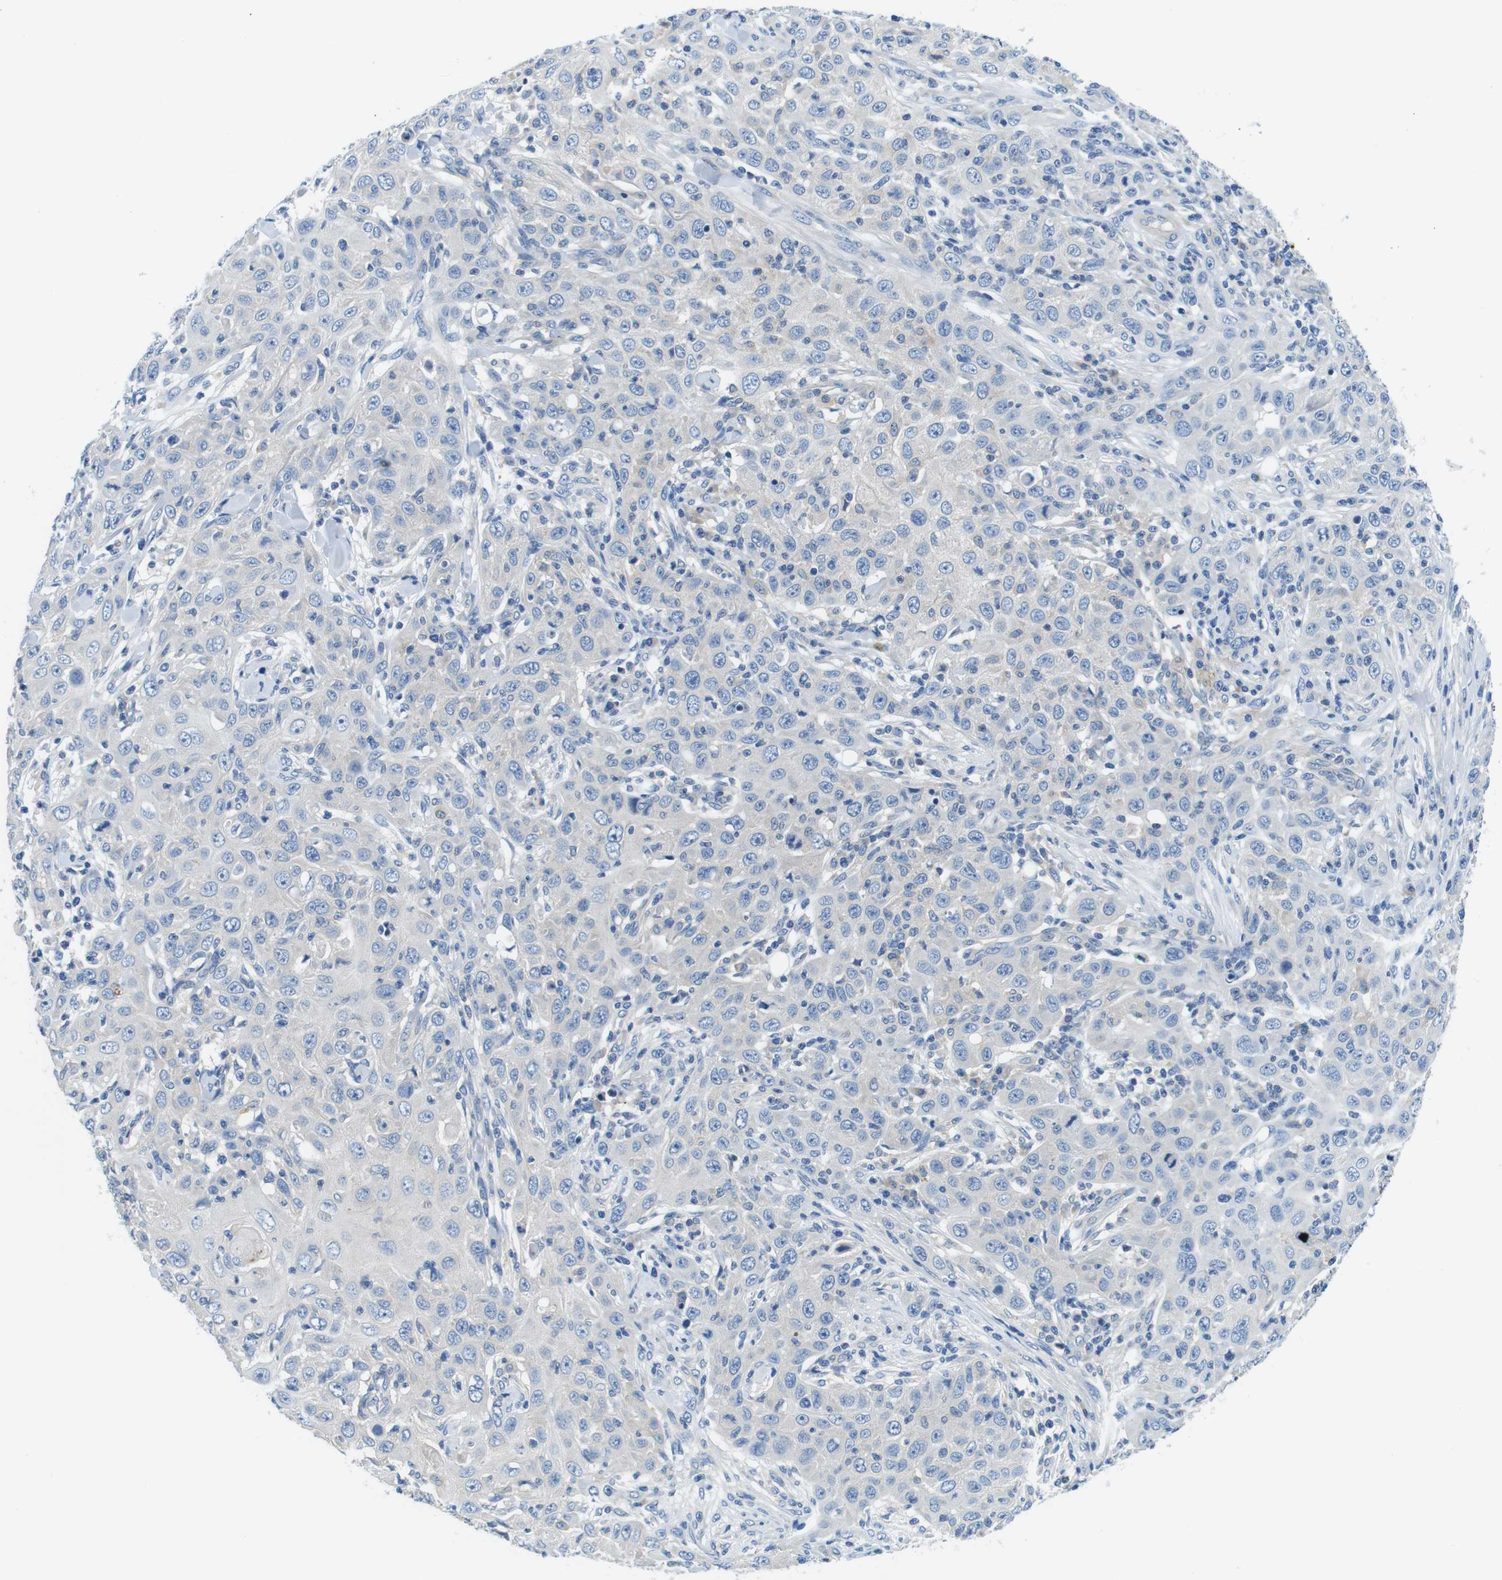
{"staining": {"intensity": "negative", "quantity": "none", "location": "none"}, "tissue": "skin cancer", "cell_type": "Tumor cells", "image_type": "cancer", "snomed": [{"axis": "morphology", "description": "Squamous cell carcinoma, NOS"}, {"axis": "topography", "description": "Skin"}], "caption": "The histopathology image displays no staining of tumor cells in skin cancer.", "gene": "DENND4C", "patient": {"sex": "female", "age": 88}}